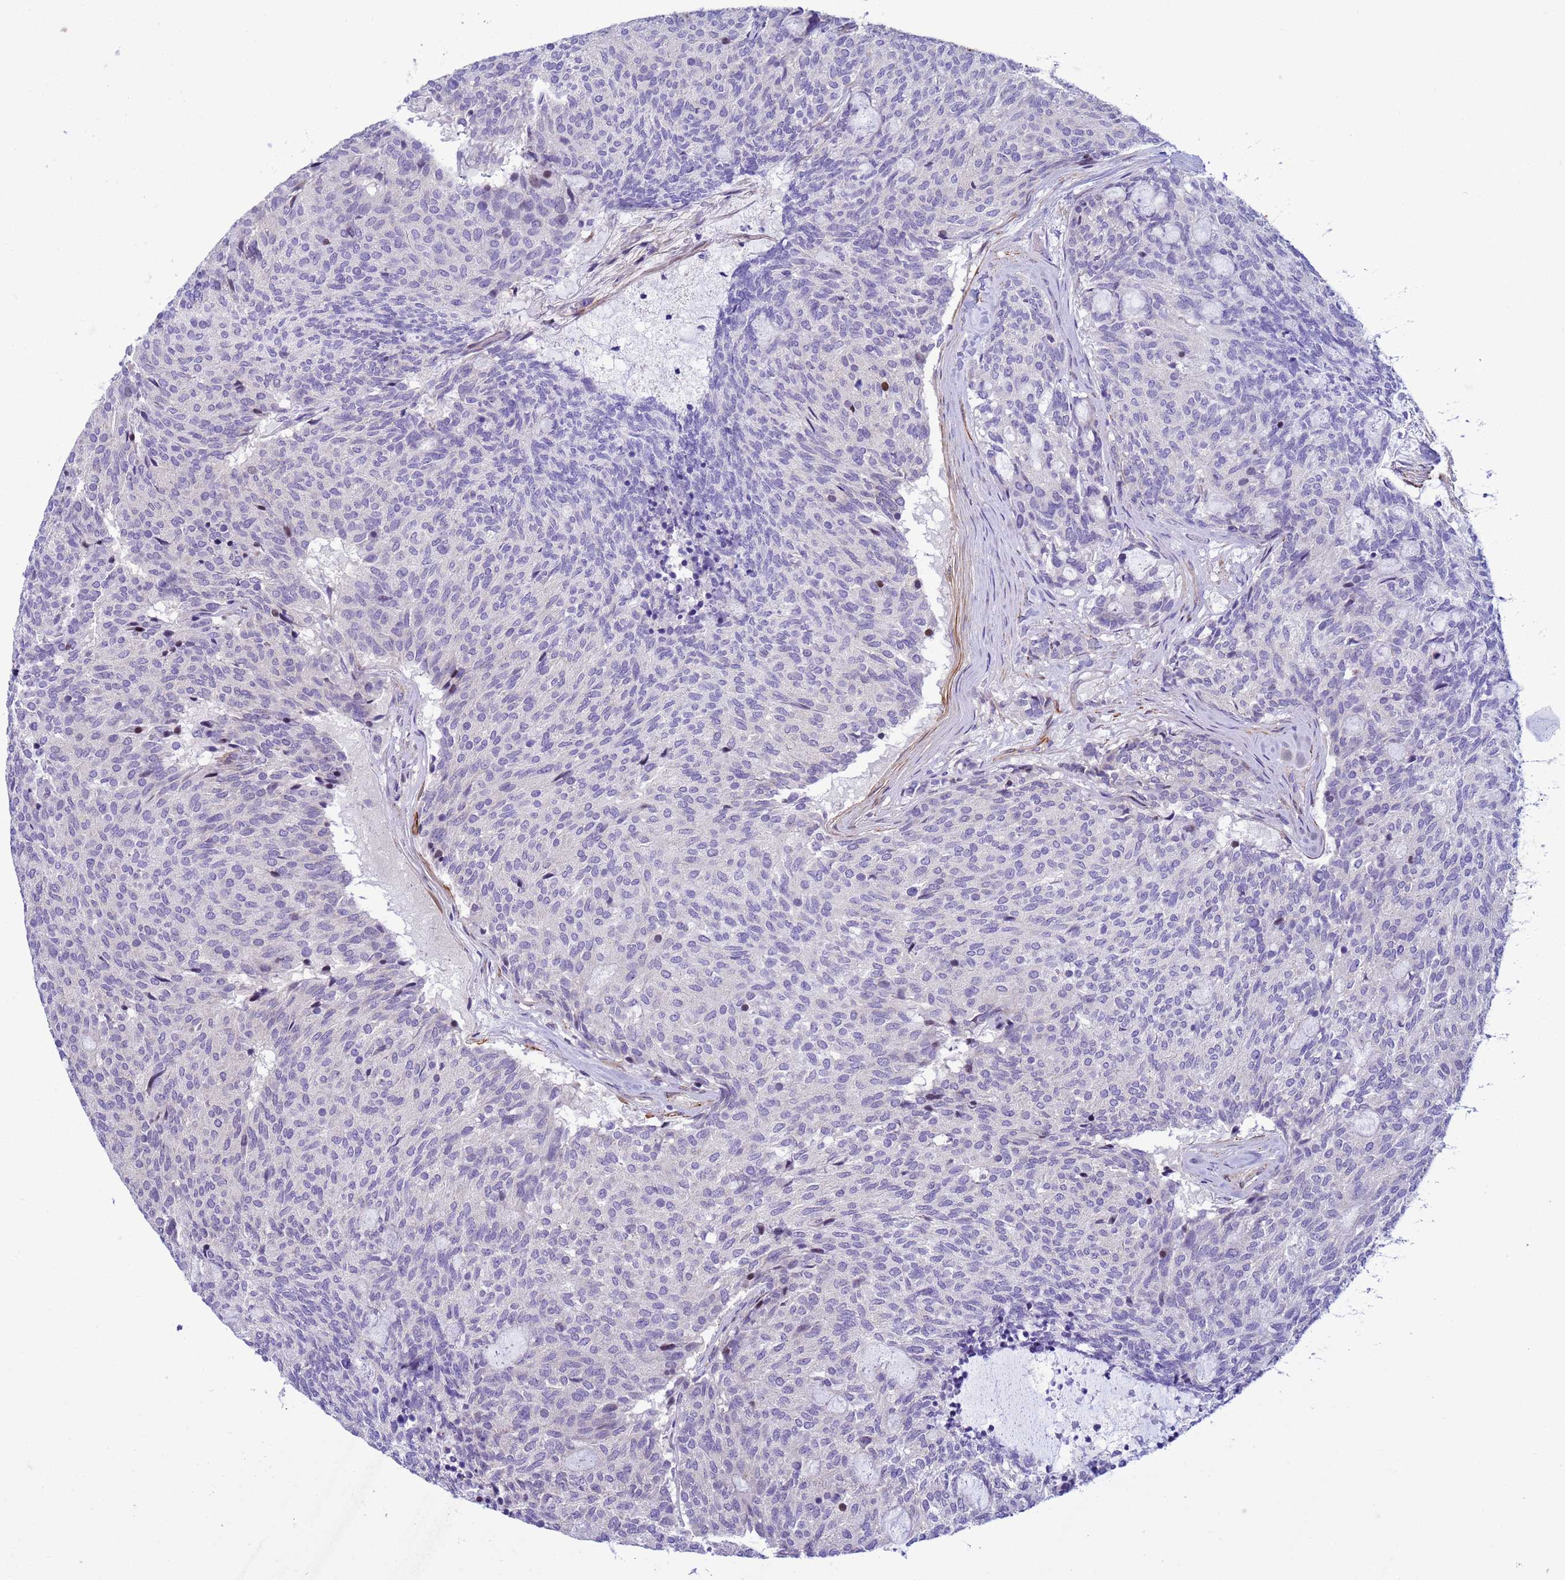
{"staining": {"intensity": "negative", "quantity": "none", "location": "none"}, "tissue": "carcinoid", "cell_type": "Tumor cells", "image_type": "cancer", "snomed": [{"axis": "morphology", "description": "Carcinoid, malignant, NOS"}, {"axis": "topography", "description": "Pancreas"}], "caption": "This histopathology image is of carcinoid (malignant) stained with immunohistochemistry (IHC) to label a protein in brown with the nuclei are counter-stained blue. There is no staining in tumor cells. (Stains: DAB (3,3'-diaminobenzidine) IHC with hematoxylin counter stain, Microscopy: brightfield microscopy at high magnification).", "gene": "P2RX7", "patient": {"sex": "female", "age": 54}}